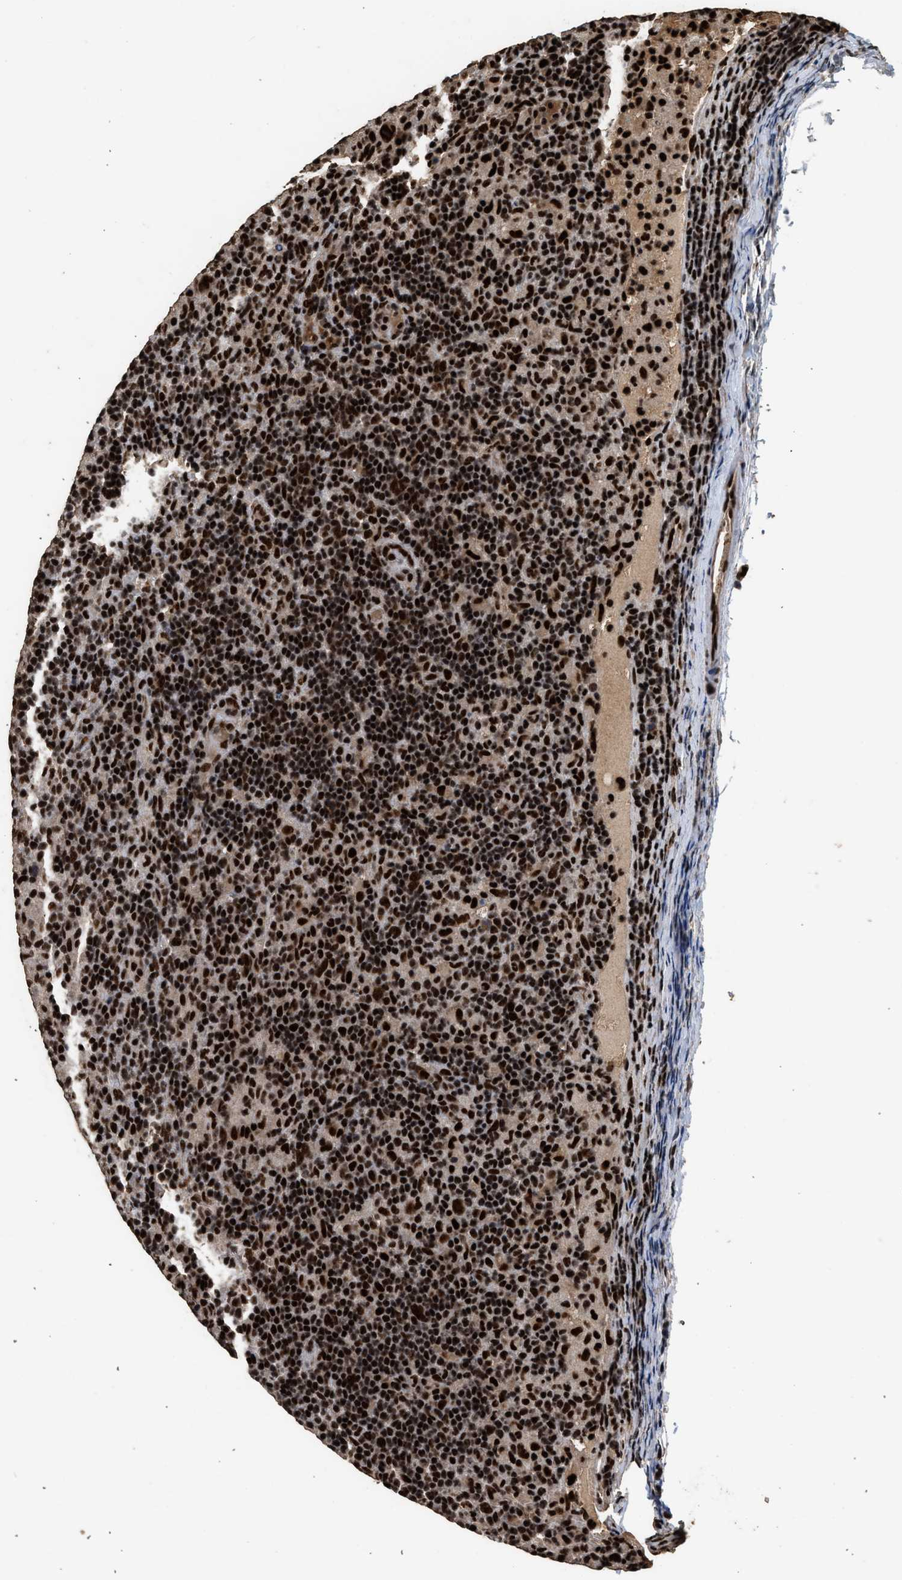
{"staining": {"intensity": "strong", "quantity": ">75%", "location": "nuclear"}, "tissue": "lymphoma", "cell_type": "Tumor cells", "image_type": "cancer", "snomed": [{"axis": "morphology", "description": "Hodgkin's disease, NOS"}, {"axis": "topography", "description": "Lymph node"}], "caption": "The histopathology image exhibits staining of Hodgkin's disease, revealing strong nuclear protein positivity (brown color) within tumor cells.", "gene": "PPP4R3B", "patient": {"sex": "male", "age": 70}}